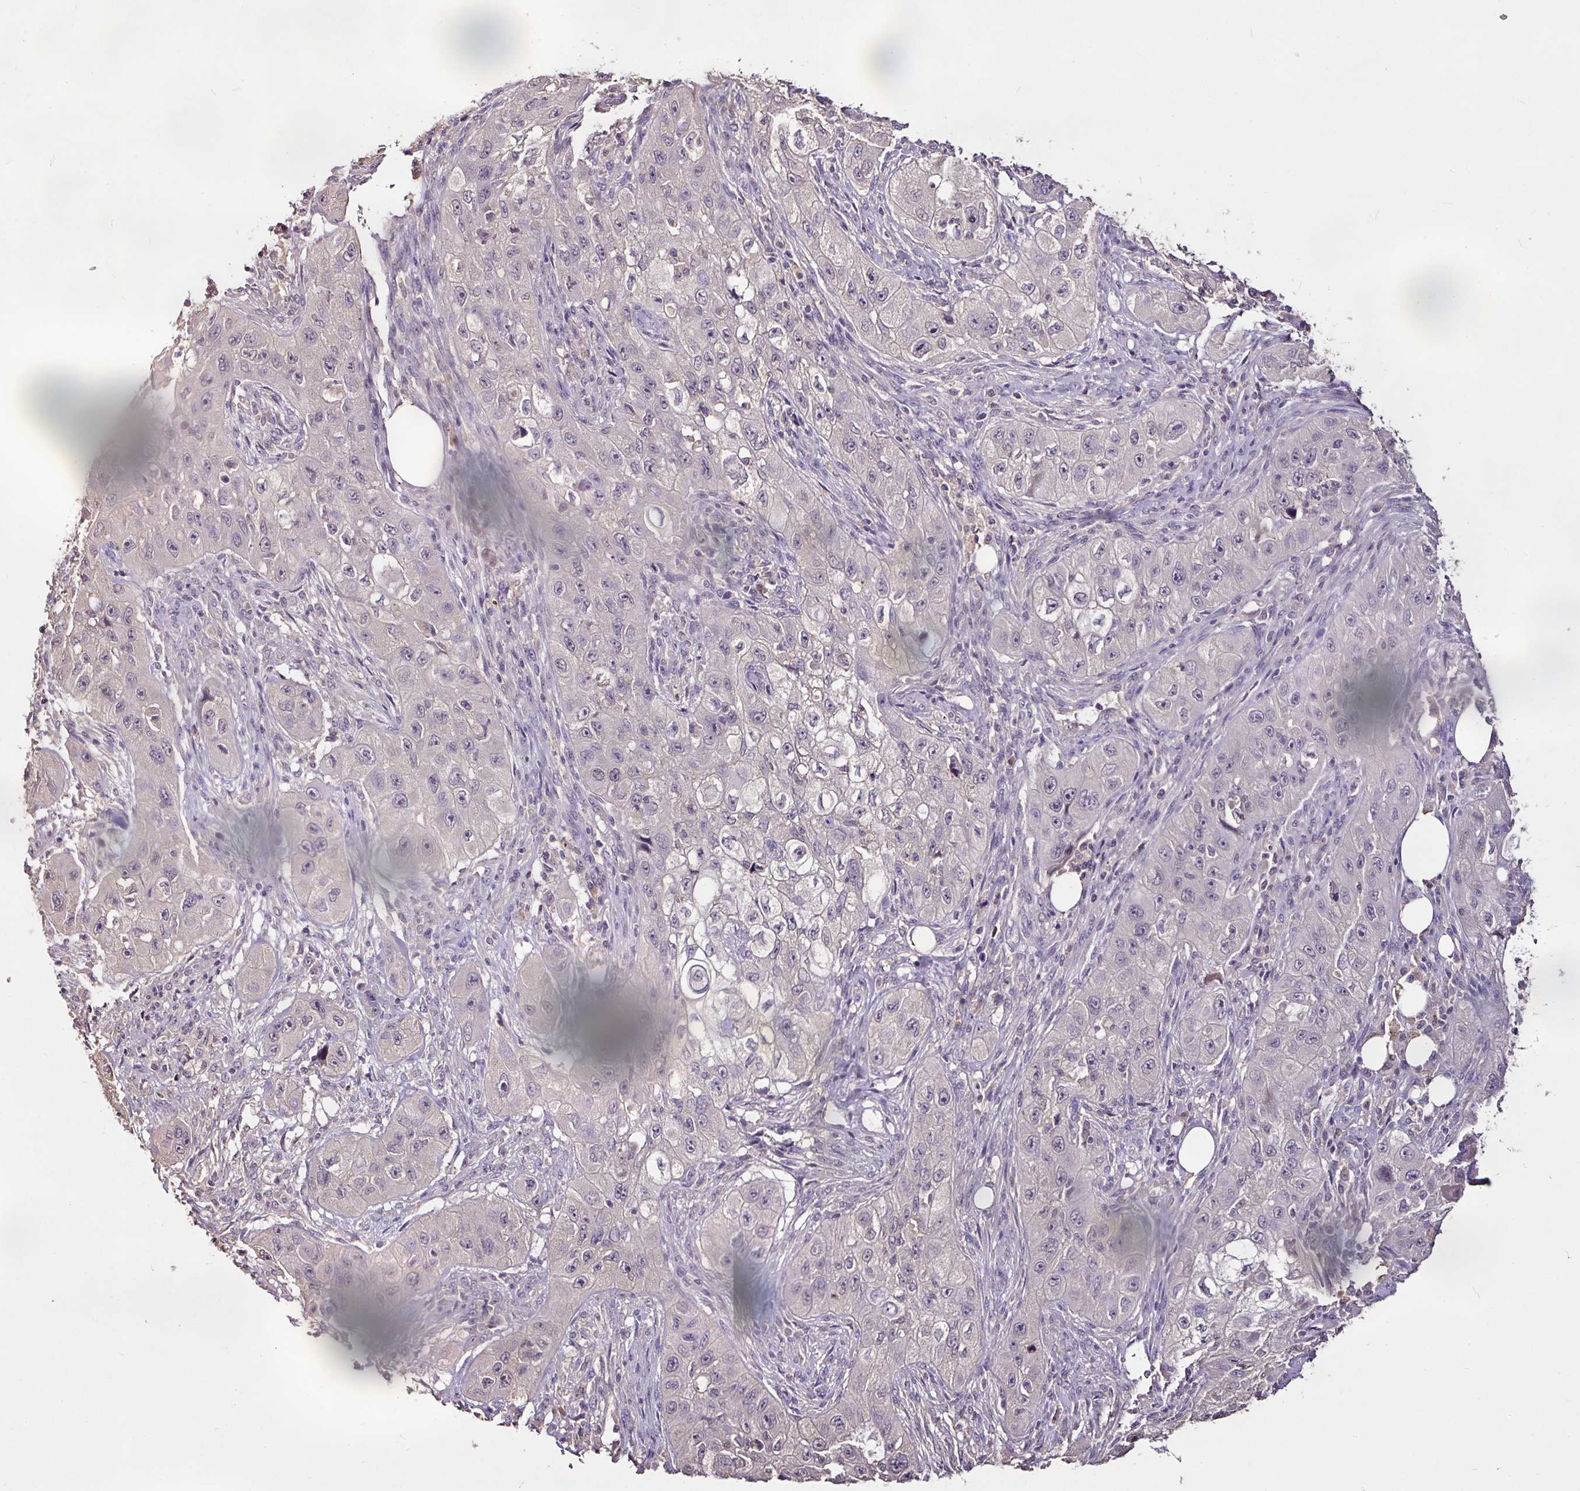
{"staining": {"intensity": "negative", "quantity": "none", "location": "none"}, "tissue": "skin cancer", "cell_type": "Tumor cells", "image_type": "cancer", "snomed": [{"axis": "morphology", "description": "Squamous cell carcinoma, NOS"}, {"axis": "topography", "description": "Skin"}, {"axis": "topography", "description": "Subcutis"}], "caption": "Squamous cell carcinoma (skin) stained for a protein using immunohistochemistry shows no expression tumor cells.", "gene": "RPL38", "patient": {"sex": "male", "age": 73}}